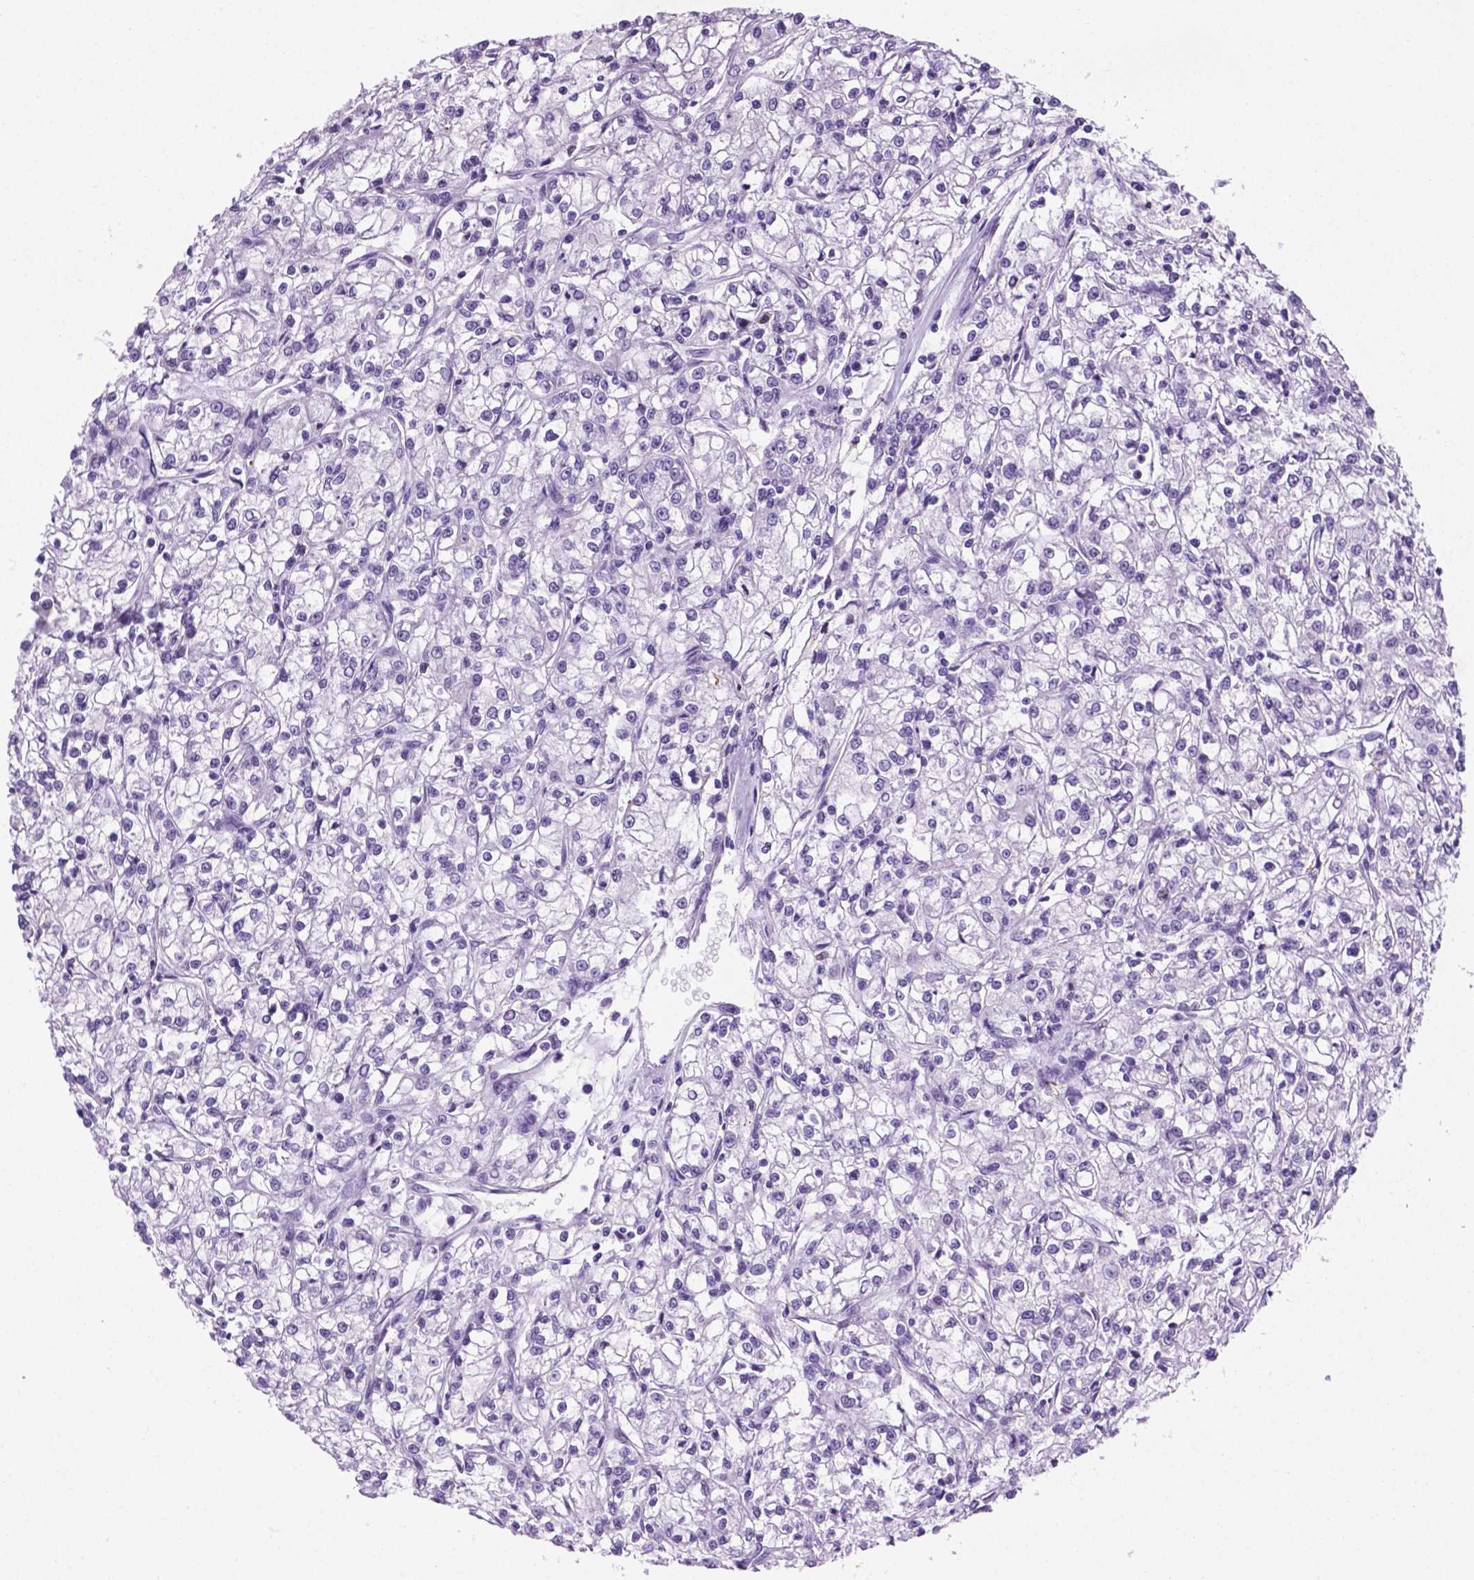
{"staining": {"intensity": "negative", "quantity": "none", "location": "none"}, "tissue": "renal cancer", "cell_type": "Tumor cells", "image_type": "cancer", "snomed": [{"axis": "morphology", "description": "Adenocarcinoma, NOS"}, {"axis": "topography", "description": "Kidney"}], "caption": "The immunohistochemistry (IHC) image has no significant expression in tumor cells of renal cancer (adenocarcinoma) tissue. The staining was performed using DAB to visualize the protein expression in brown, while the nuclei were stained in blue with hematoxylin (Magnification: 20x).", "gene": "C17orf107", "patient": {"sex": "female", "age": 59}}